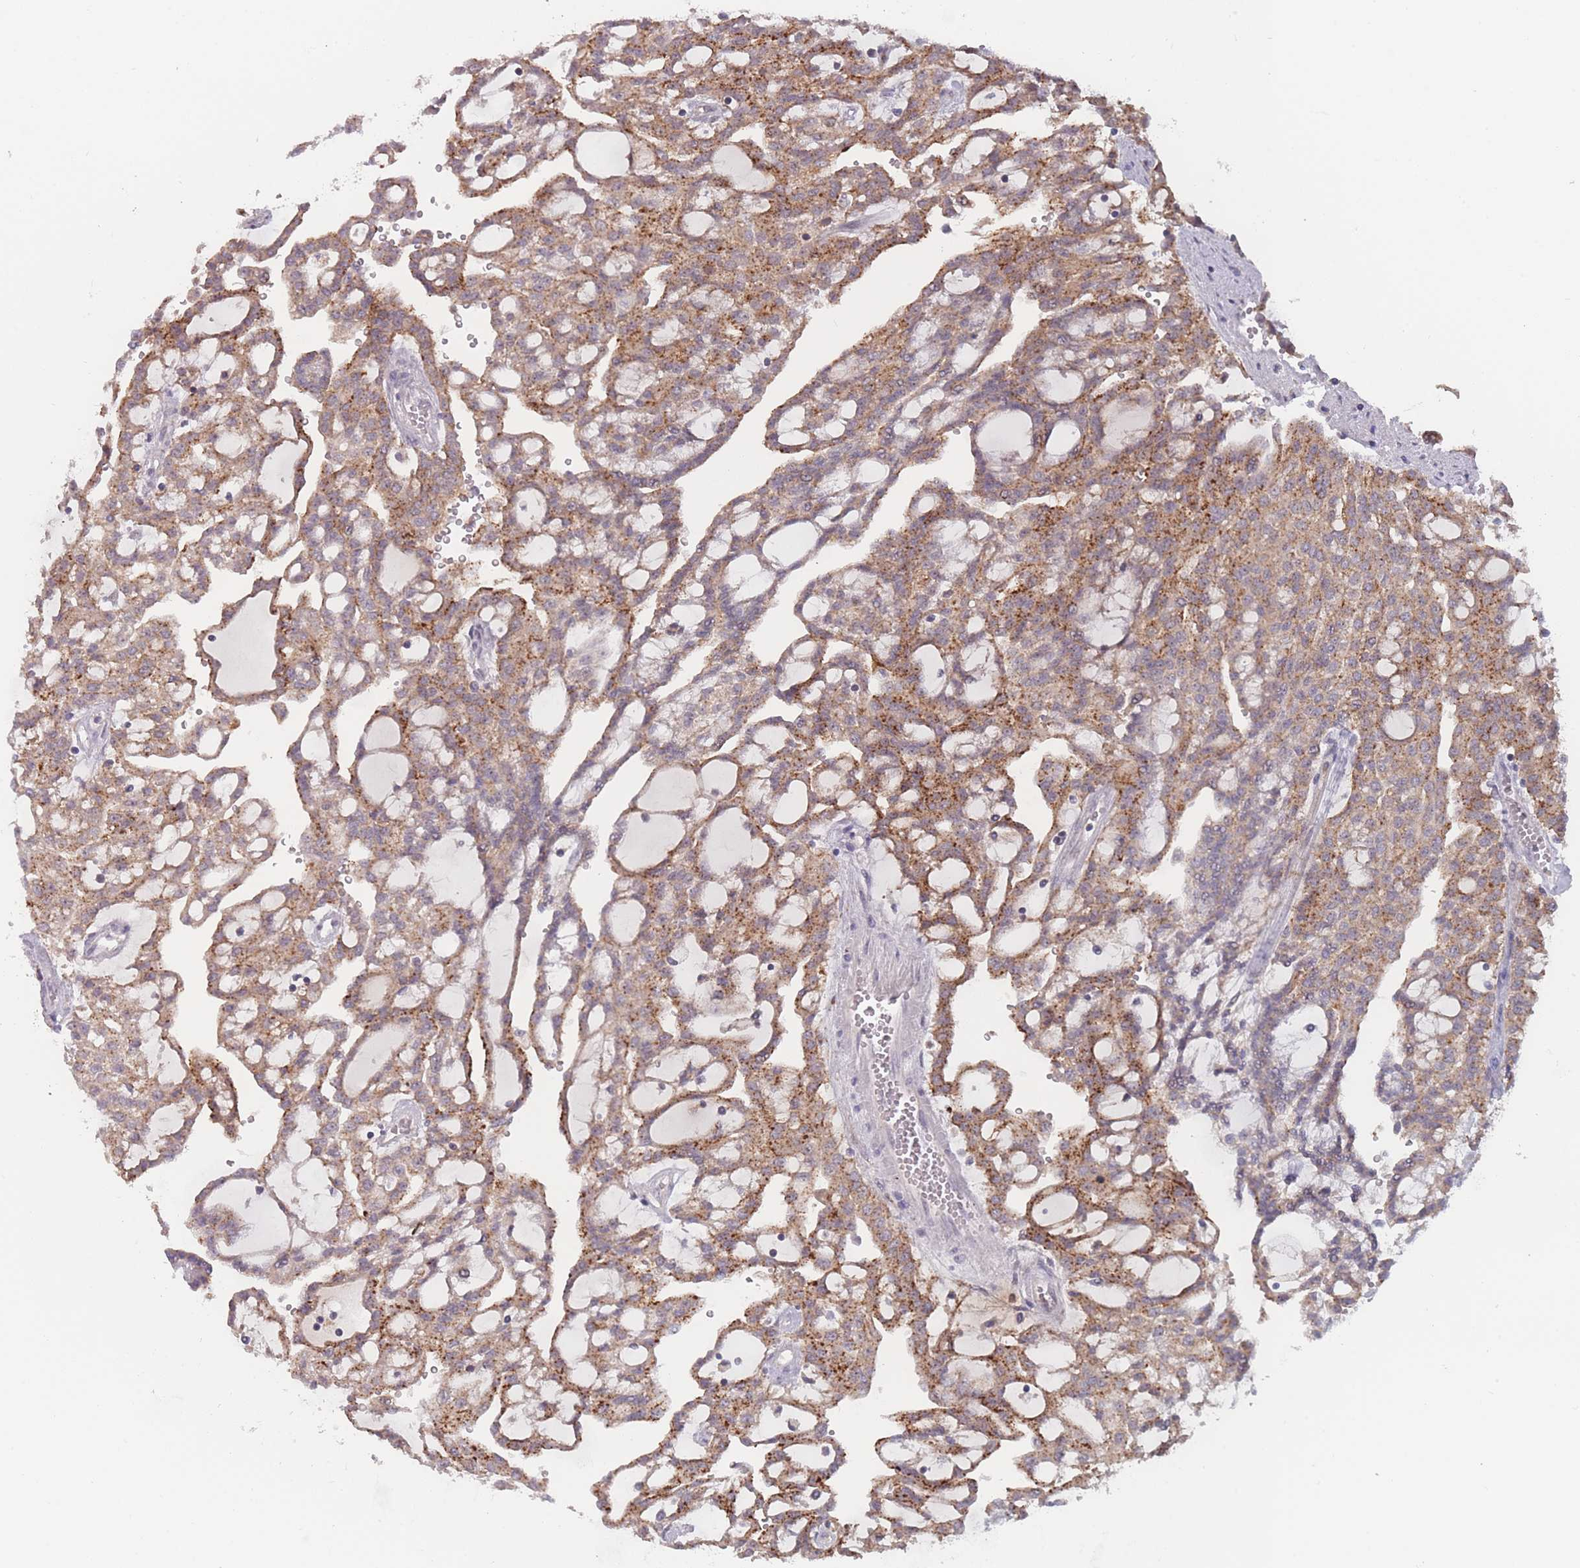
{"staining": {"intensity": "moderate", "quantity": ">75%", "location": "cytoplasmic/membranous"}, "tissue": "renal cancer", "cell_type": "Tumor cells", "image_type": "cancer", "snomed": [{"axis": "morphology", "description": "Adenocarcinoma, NOS"}, {"axis": "topography", "description": "Kidney"}], "caption": "This is a photomicrograph of immunohistochemistry (IHC) staining of renal adenocarcinoma, which shows moderate staining in the cytoplasmic/membranous of tumor cells.", "gene": "TMEM232", "patient": {"sex": "male", "age": 63}}